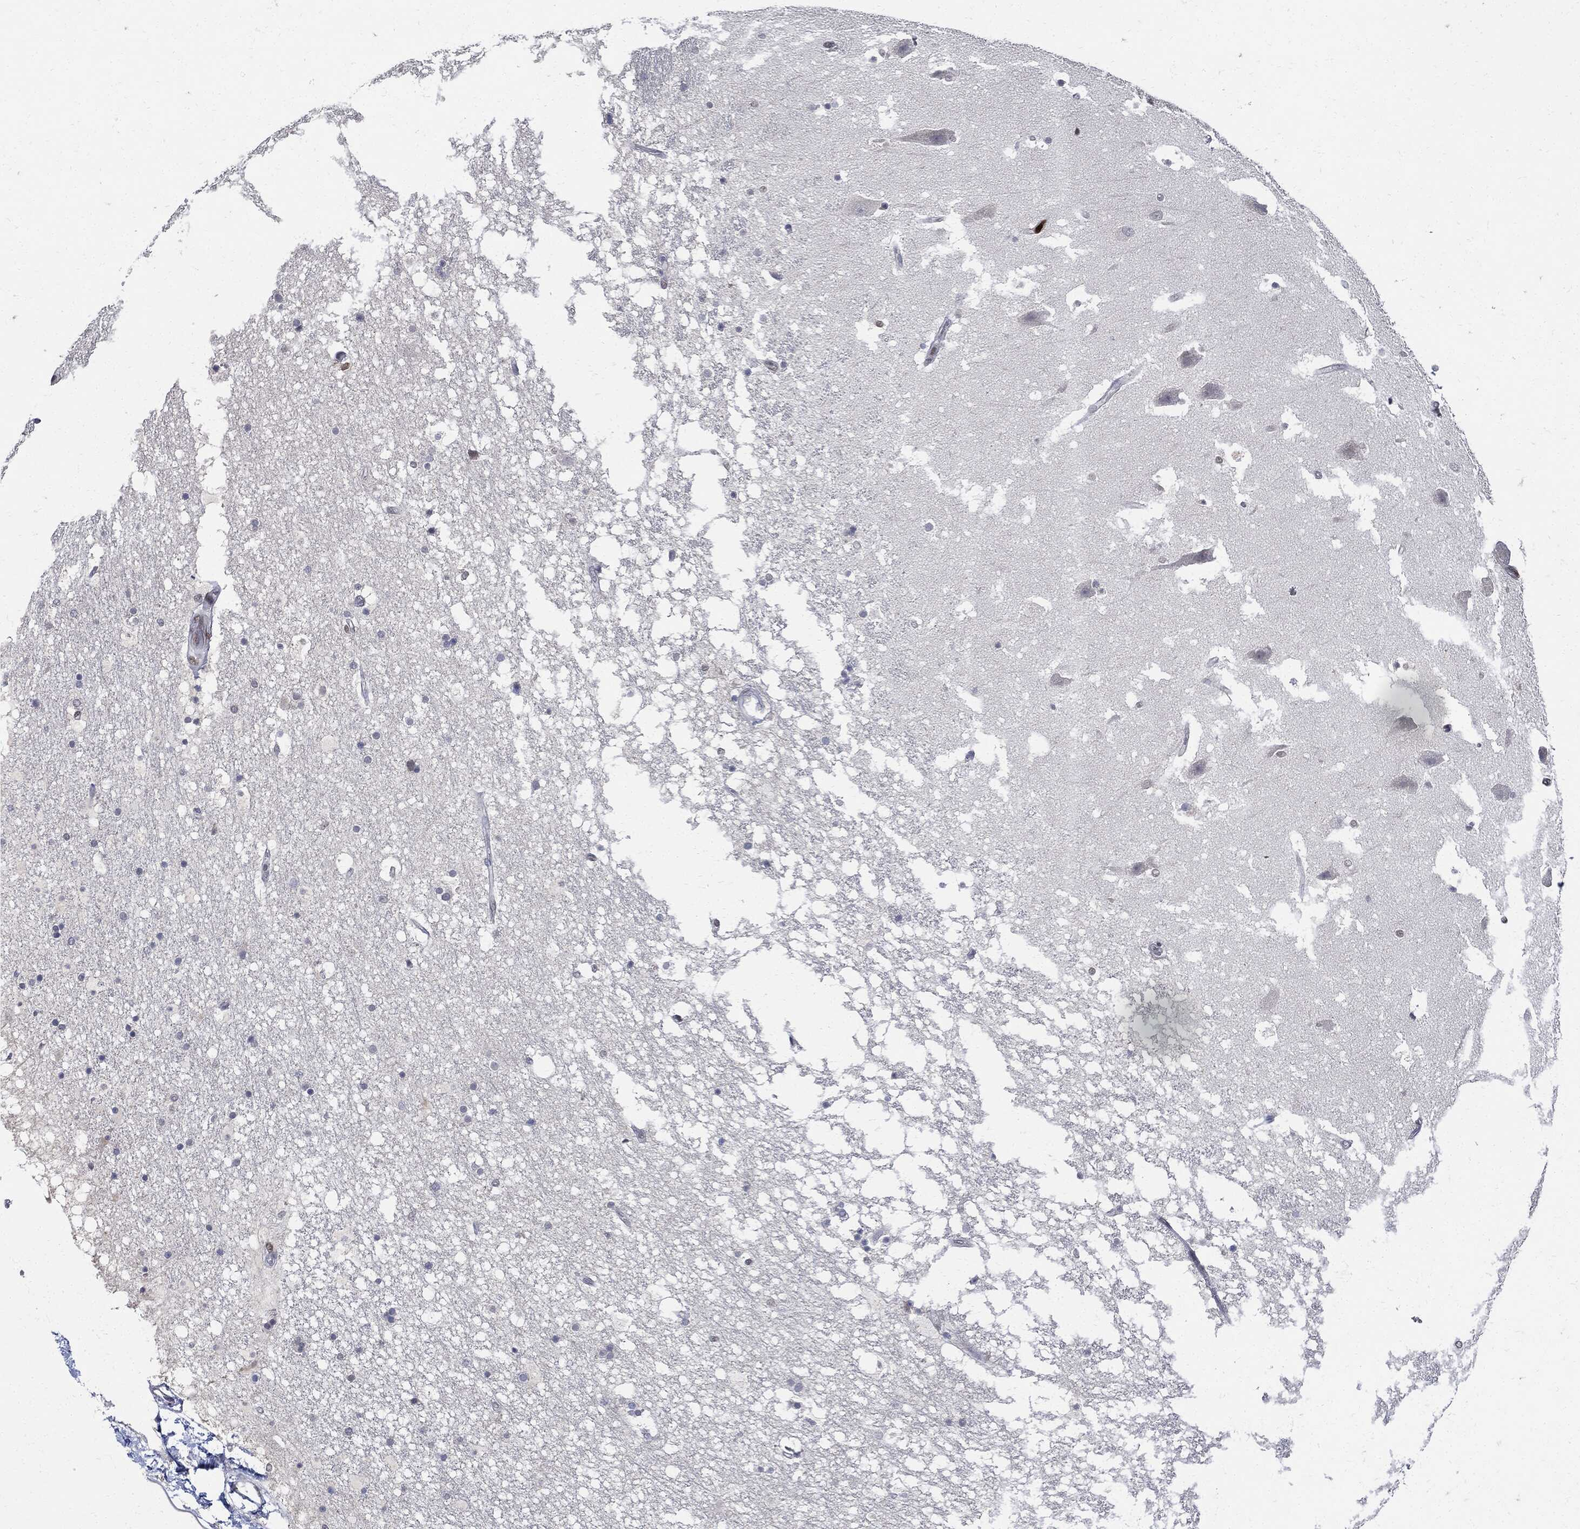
{"staining": {"intensity": "negative", "quantity": "none", "location": "none"}, "tissue": "hippocampus", "cell_type": "Glial cells", "image_type": "normal", "snomed": [{"axis": "morphology", "description": "Normal tissue, NOS"}, {"axis": "topography", "description": "Hippocampus"}], "caption": "This is a photomicrograph of immunohistochemistry (IHC) staining of benign hippocampus, which shows no expression in glial cells. (IHC, brightfield microscopy, high magnification).", "gene": "PCNA", "patient": {"sex": "male", "age": 51}}